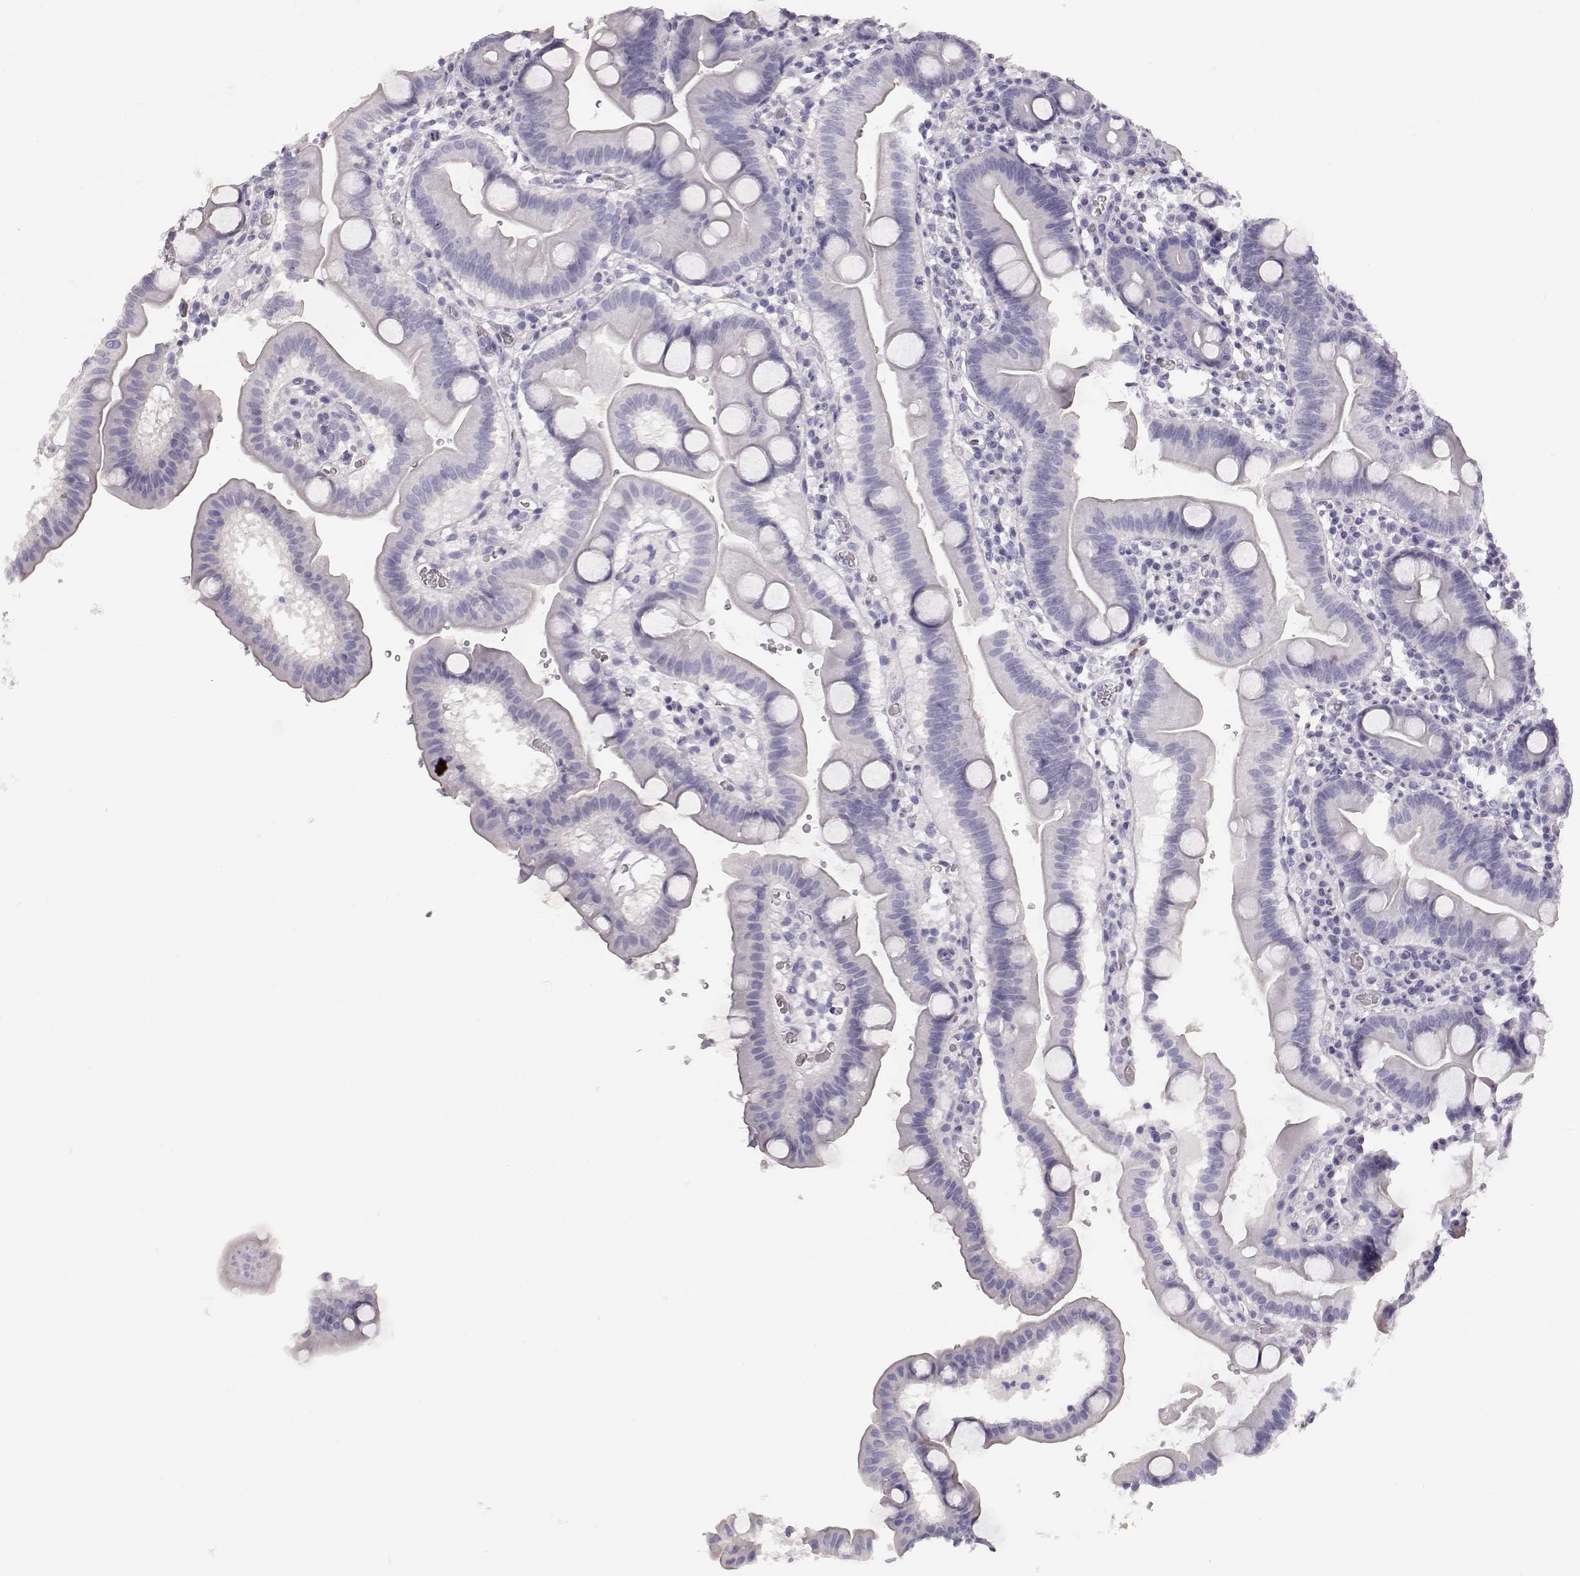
{"staining": {"intensity": "negative", "quantity": "none", "location": "none"}, "tissue": "duodenum", "cell_type": "Glandular cells", "image_type": "normal", "snomed": [{"axis": "morphology", "description": "Normal tissue, NOS"}, {"axis": "topography", "description": "Duodenum"}], "caption": "This is an IHC image of unremarkable human duodenum. There is no expression in glandular cells.", "gene": "KRTAP16", "patient": {"sex": "male", "age": 59}}